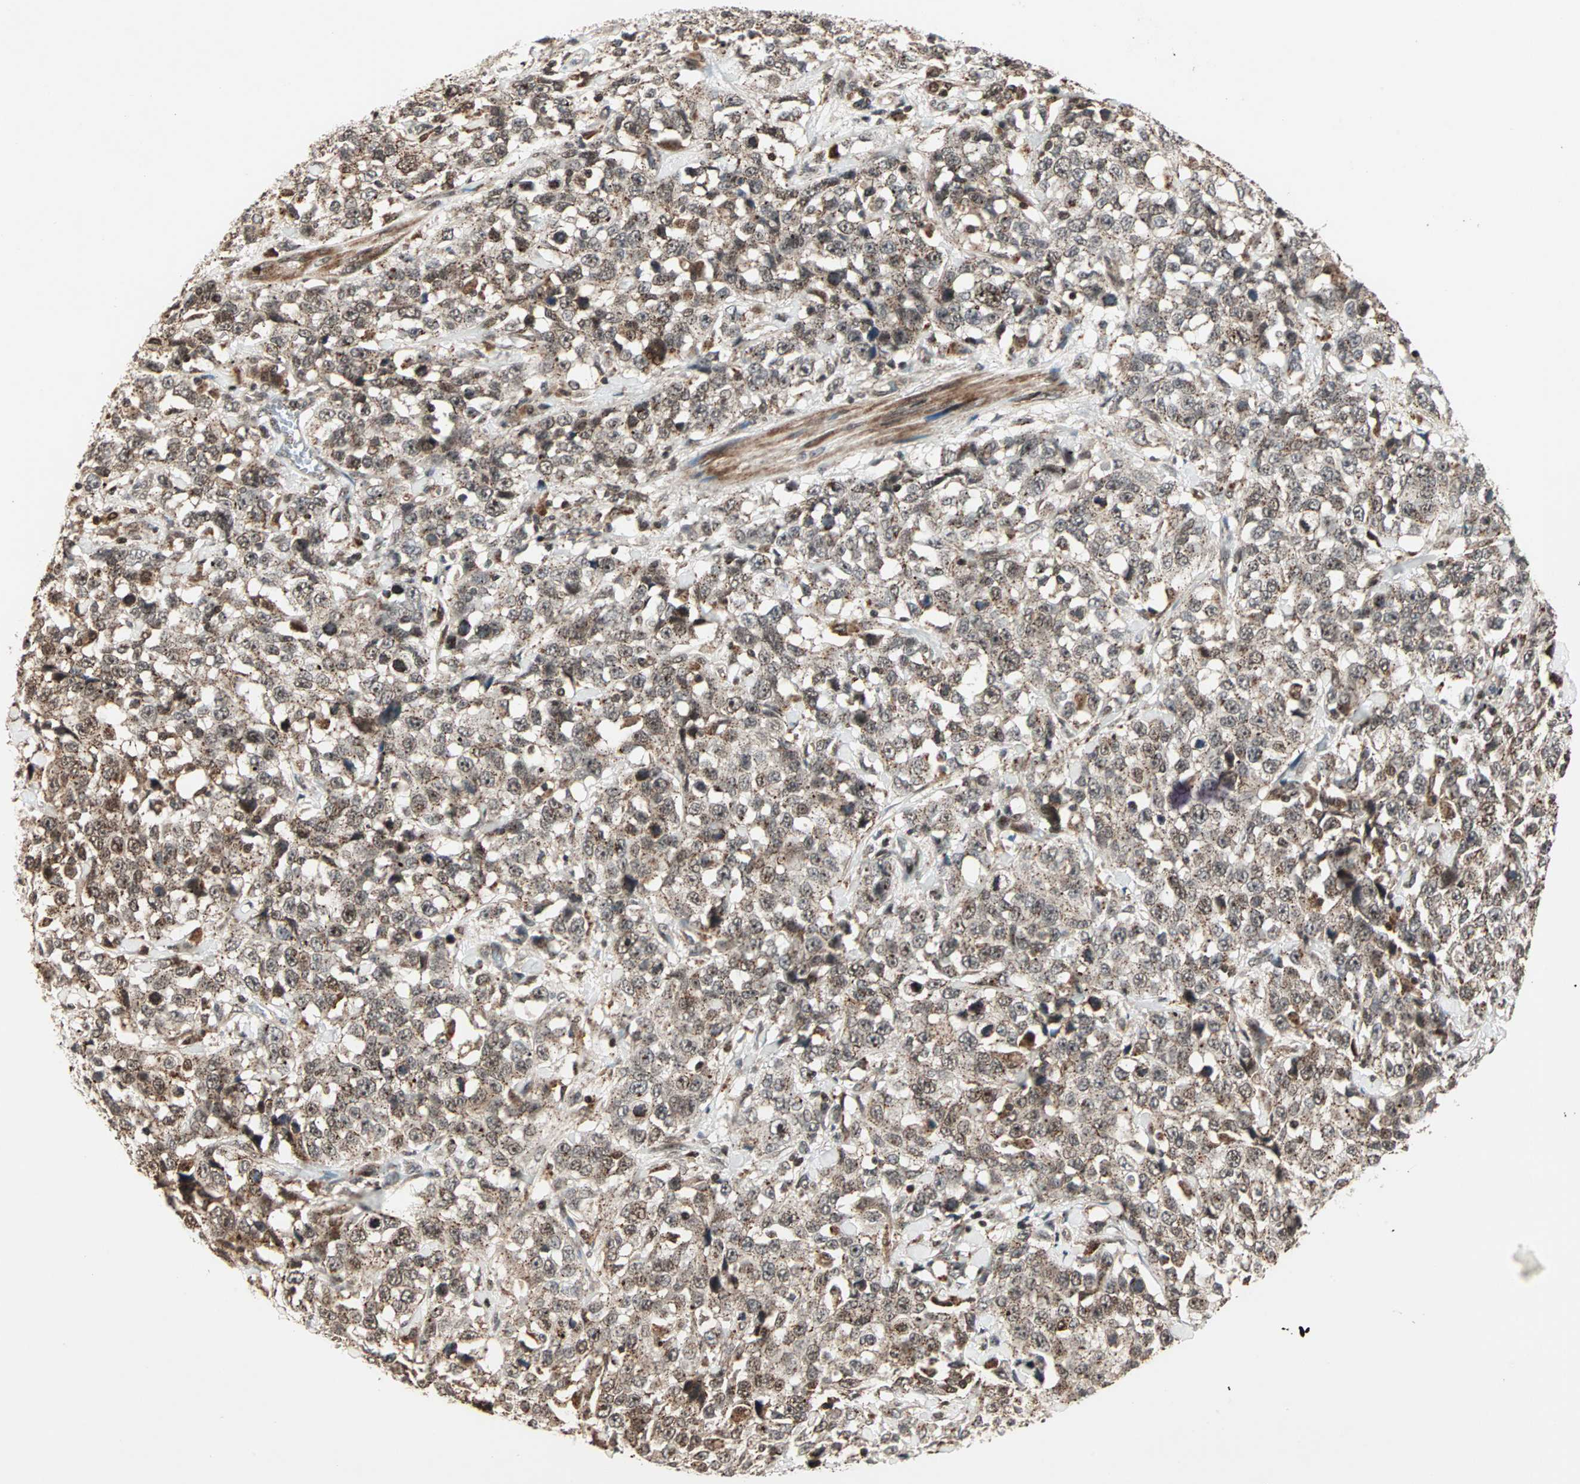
{"staining": {"intensity": "moderate", "quantity": ">75%", "location": "cytoplasmic/membranous,nuclear"}, "tissue": "stomach cancer", "cell_type": "Tumor cells", "image_type": "cancer", "snomed": [{"axis": "morphology", "description": "Normal tissue, NOS"}, {"axis": "morphology", "description": "Adenocarcinoma, NOS"}, {"axis": "topography", "description": "Stomach"}], "caption": "IHC photomicrograph of neoplastic tissue: human stomach cancer (adenocarcinoma) stained using immunohistochemistry demonstrates medium levels of moderate protein expression localized specifically in the cytoplasmic/membranous and nuclear of tumor cells, appearing as a cytoplasmic/membranous and nuclear brown color.", "gene": "ZBED9", "patient": {"sex": "male", "age": 48}}